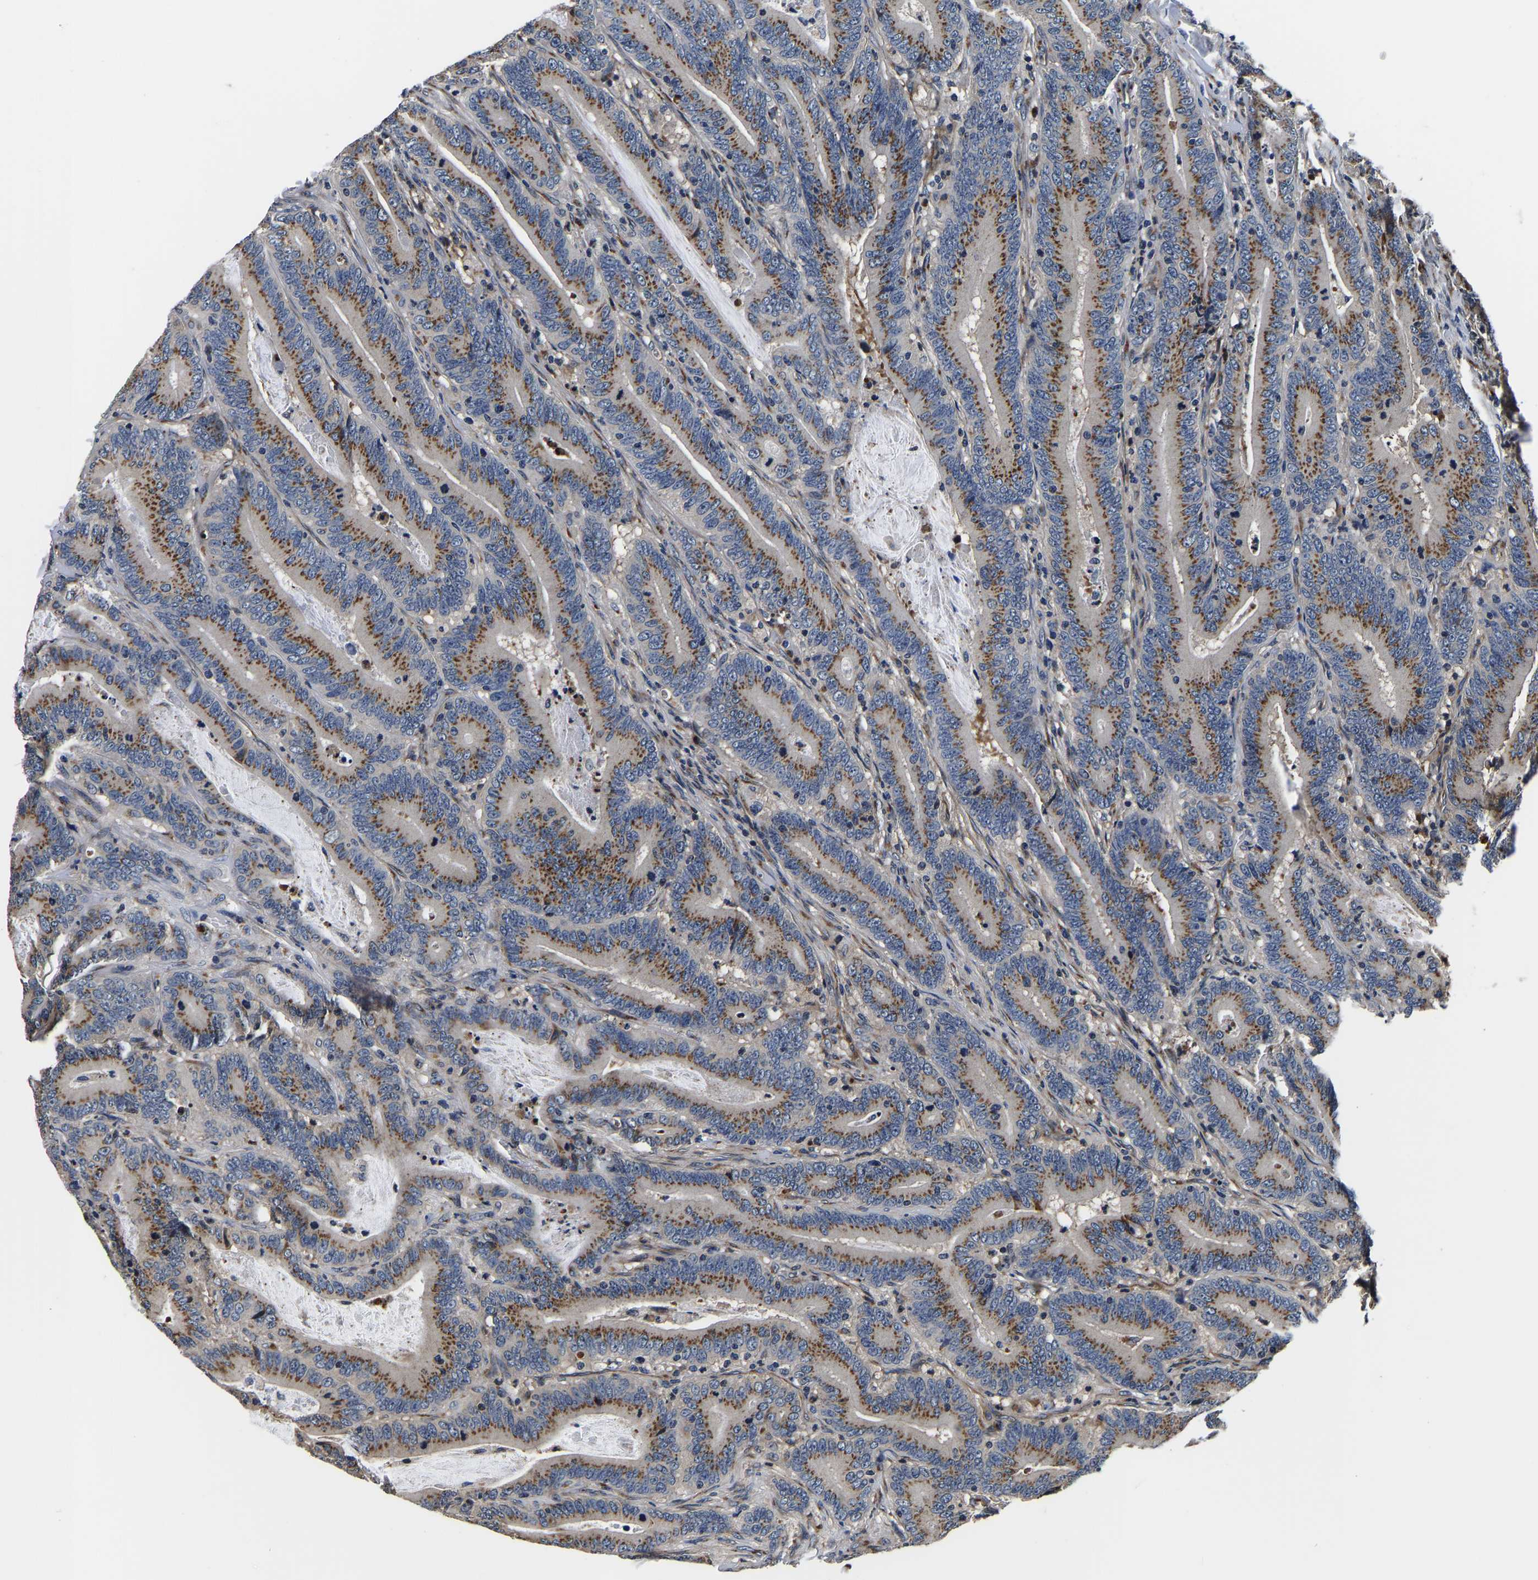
{"staining": {"intensity": "moderate", "quantity": ">75%", "location": "cytoplasmic/membranous"}, "tissue": "colorectal cancer", "cell_type": "Tumor cells", "image_type": "cancer", "snomed": [{"axis": "morphology", "description": "Adenocarcinoma, NOS"}, {"axis": "topography", "description": "Colon"}], "caption": "Colorectal adenocarcinoma stained with a brown dye demonstrates moderate cytoplasmic/membranous positive positivity in about >75% of tumor cells.", "gene": "RABAC1", "patient": {"sex": "female", "age": 66}}